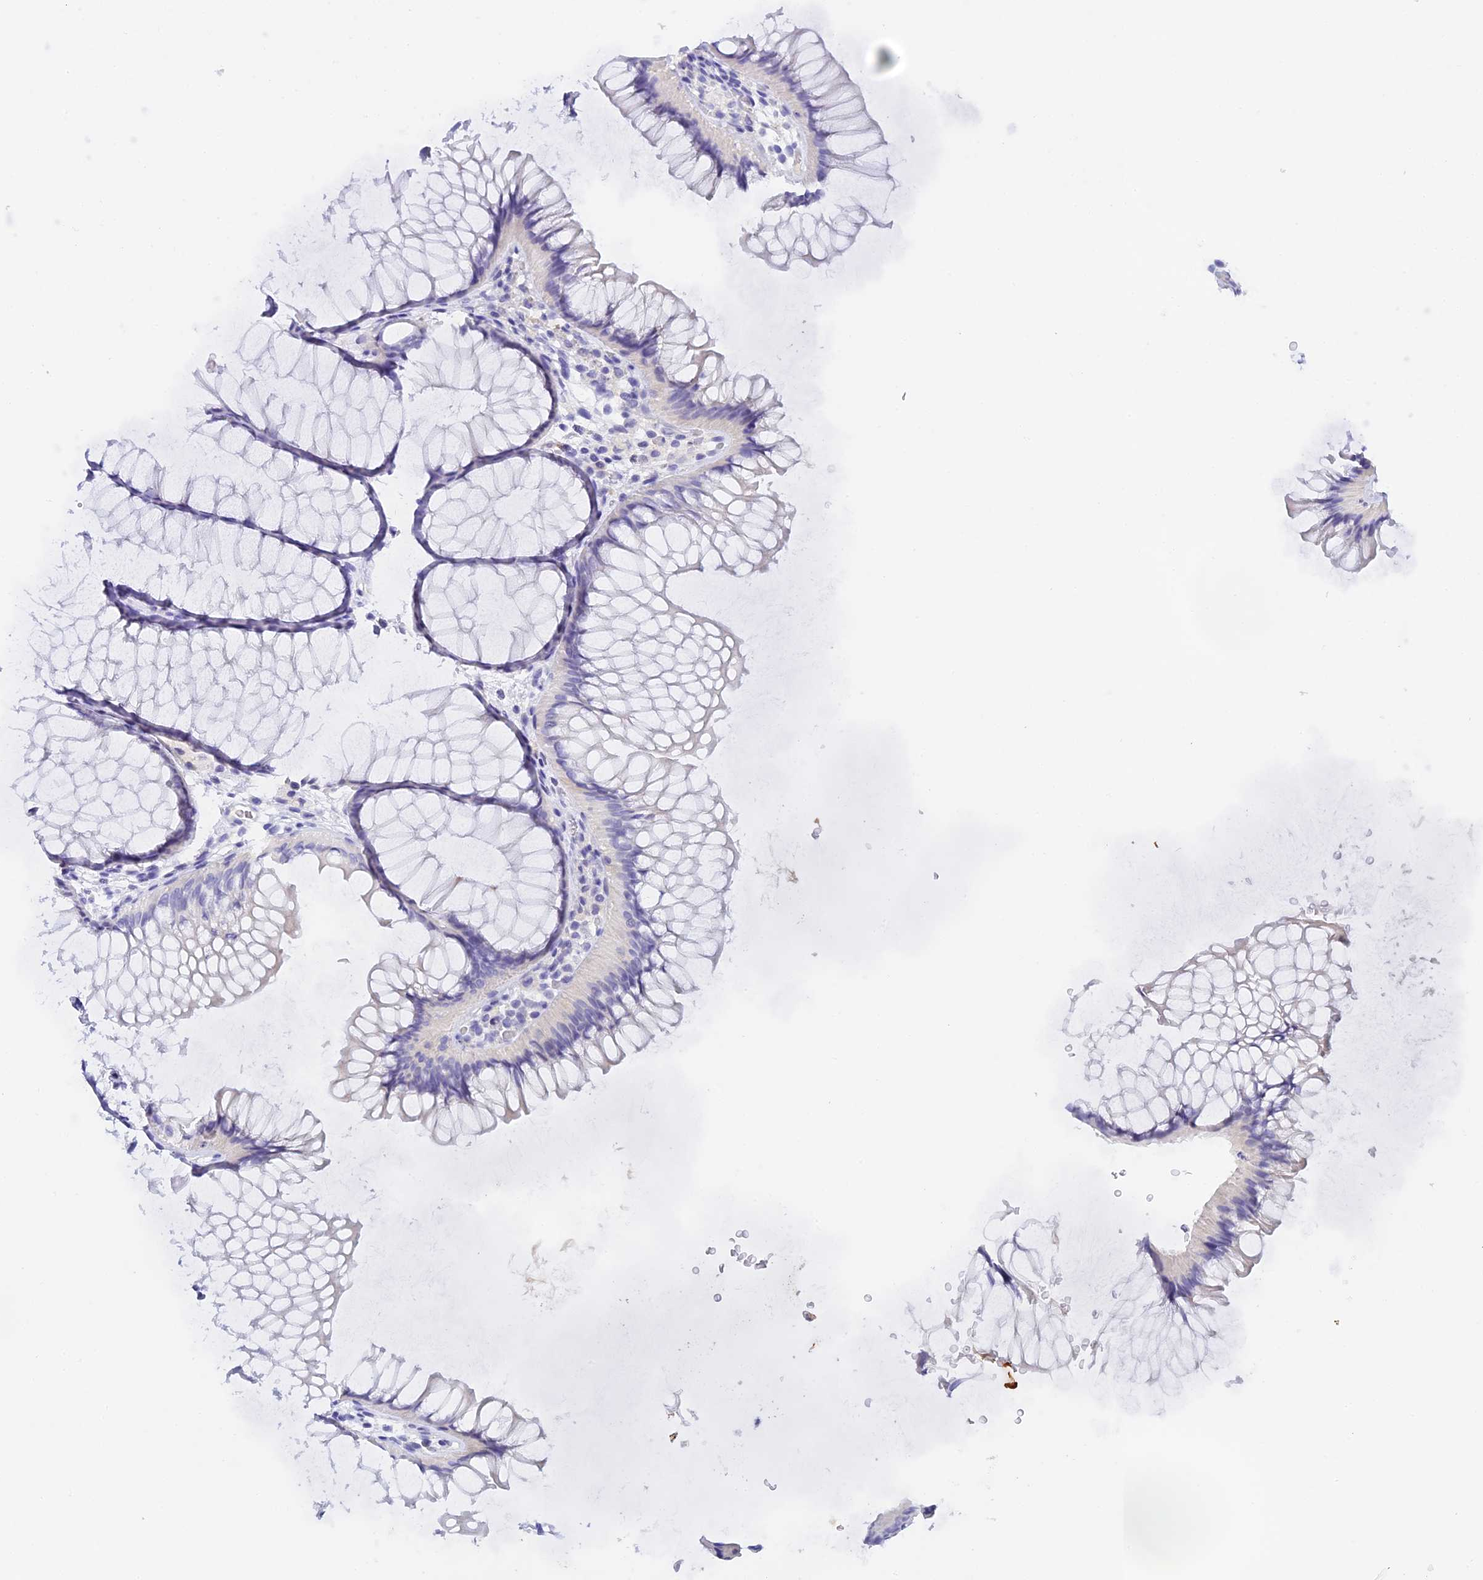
{"staining": {"intensity": "negative", "quantity": "none", "location": "none"}, "tissue": "colon", "cell_type": "Endothelial cells", "image_type": "normal", "snomed": [{"axis": "morphology", "description": "Normal tissue, NOS"}, {"axis": "topography", "description": "Colon"}], "caption": "Immunohistochemistry of benign colon demonstrates no expression in endothelial cells.", "gene": "C12orf29", "patient": {"sex": "female", "age": 82}}